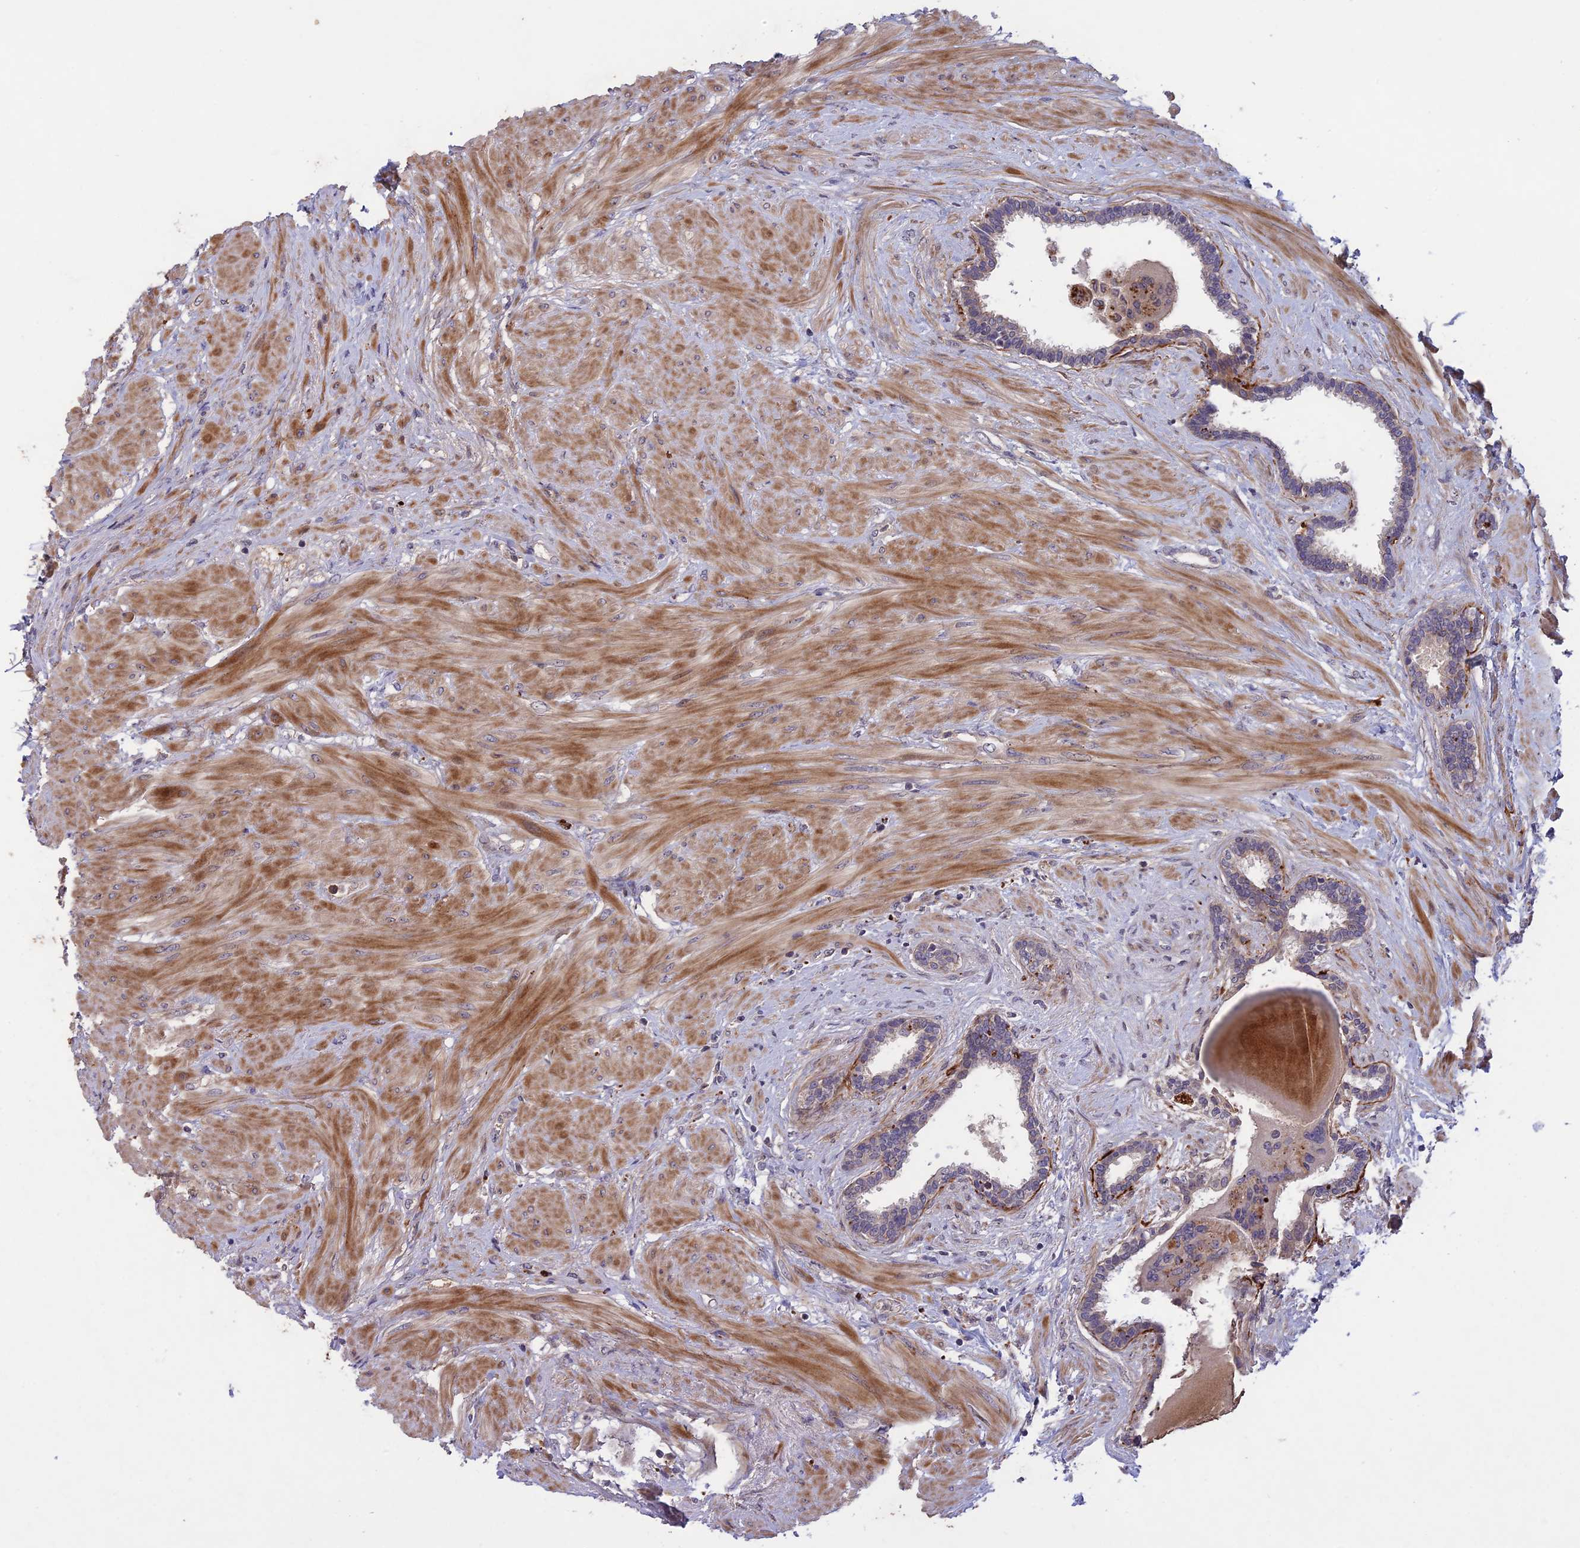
{"staining": {"intensity": "weak", "quantity": "<25%", "location": "cytoplasmic/membranous"}, "tissue": "prostate", "cell_type": "Glandular cells", "image_type": "normal", "snomed": [{"axis": "morphology", "description": "Normal tissue, NOS"}, {"axis": "topography", "description": "Prostate"}], "caption": "DAB (3,3'-diaminobenzidine) immunohistochemical staining of normal prostate demonstrates no significant expression in glandular cells. (DAB IHC, high magnification).", "gene": "ADO", "patient": {"sex": "male", "age": 48}}